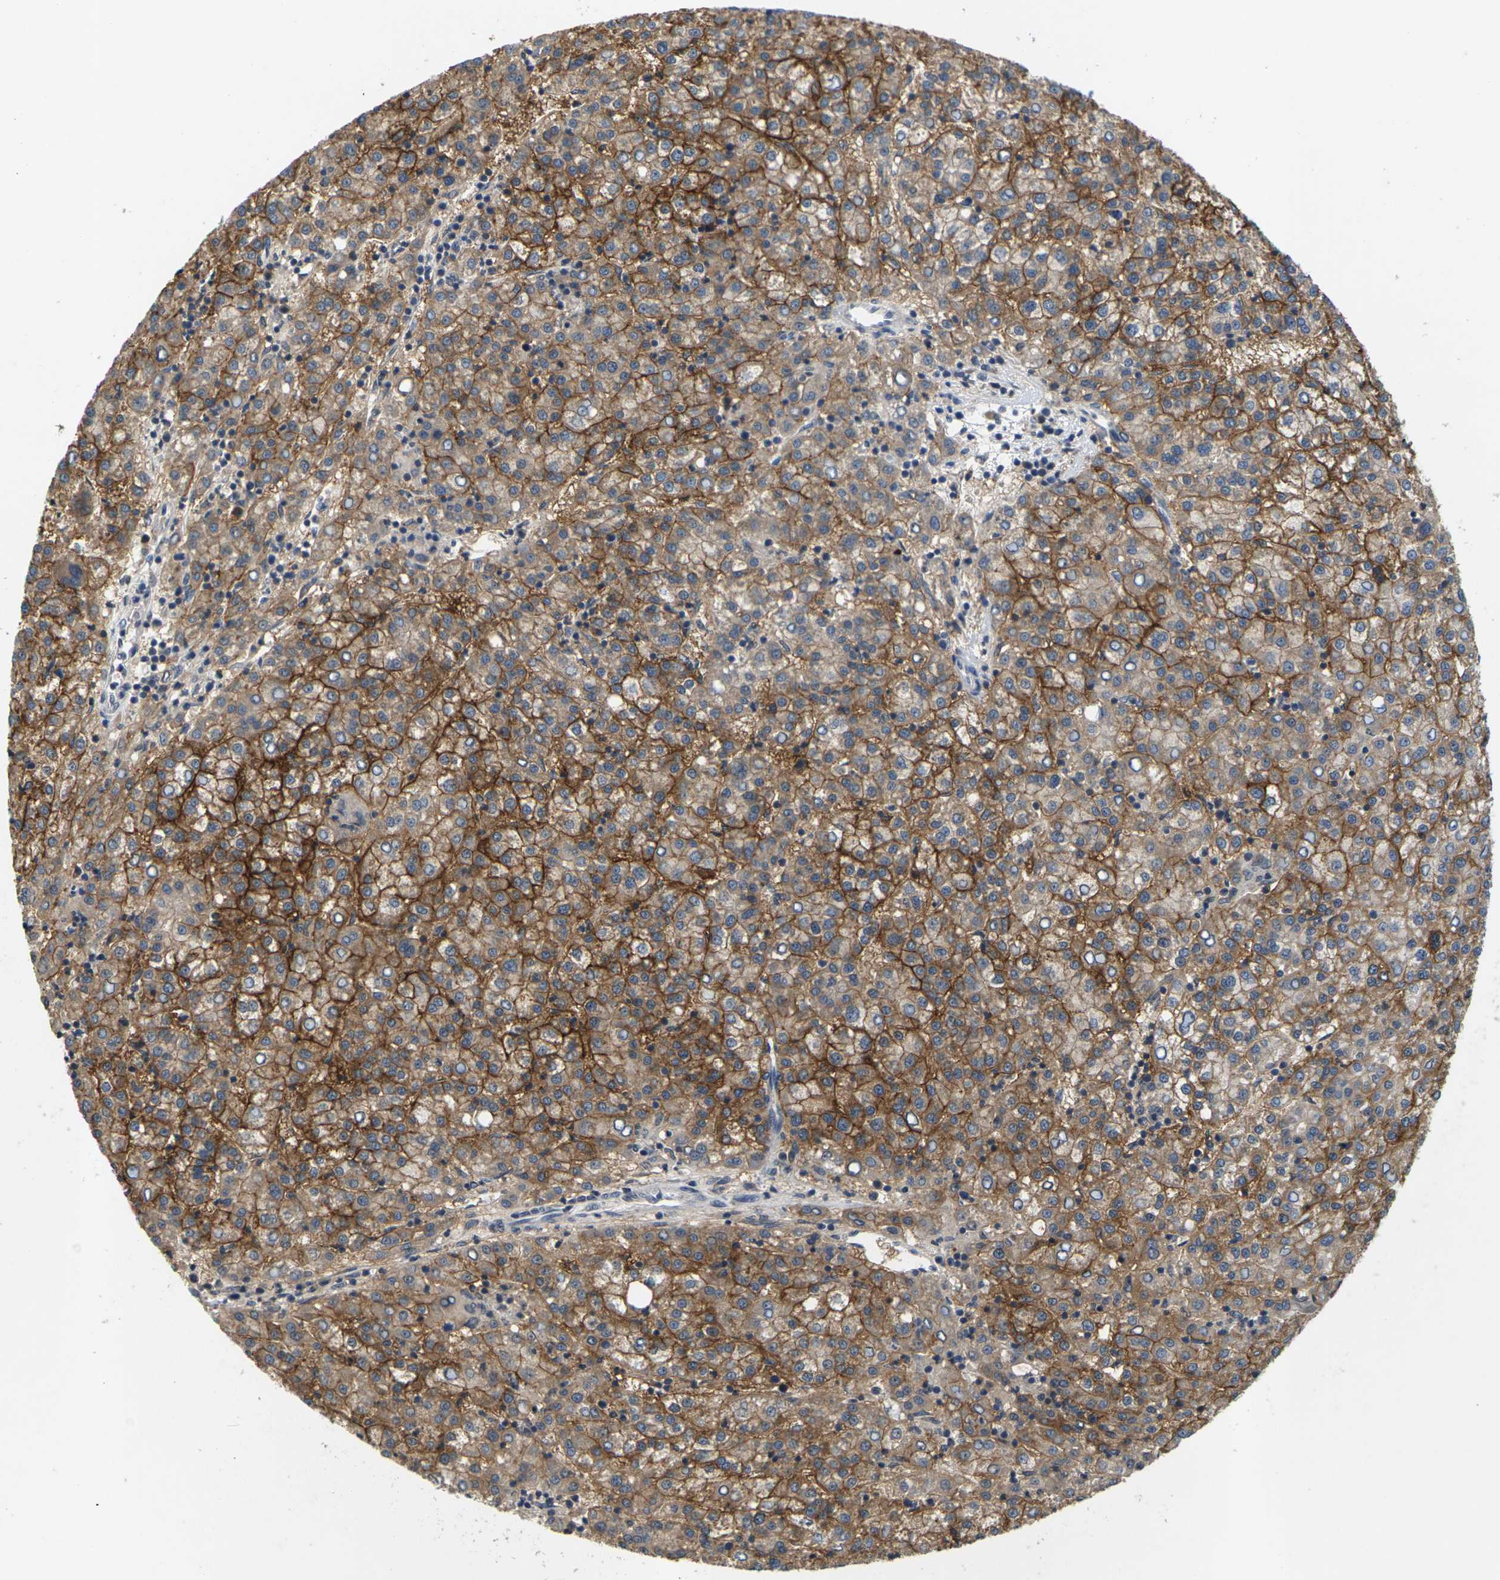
{"staining": {"intensity": "moderate", "quantity": ">75%", "location": "cytoplasmic/membranous"}, "tissue": "liver cancer", "cell_type": "Tumor cells", "image_type": "cancer", "snomed": [{"axis": "morphology", "description": "Carcinoma, Hepatocellular, NOS"}, {"axis": "topography", "description": "Liver"}], "caption": "The photomicrograph displays staining of liver hepatocellular carcinoma, revealing moderate cytoplasmic/membranous protein positivity (brown color) within tumor cells.", "gene": "SLC2A2", "patient": {"sex": "female", "age": 58}}